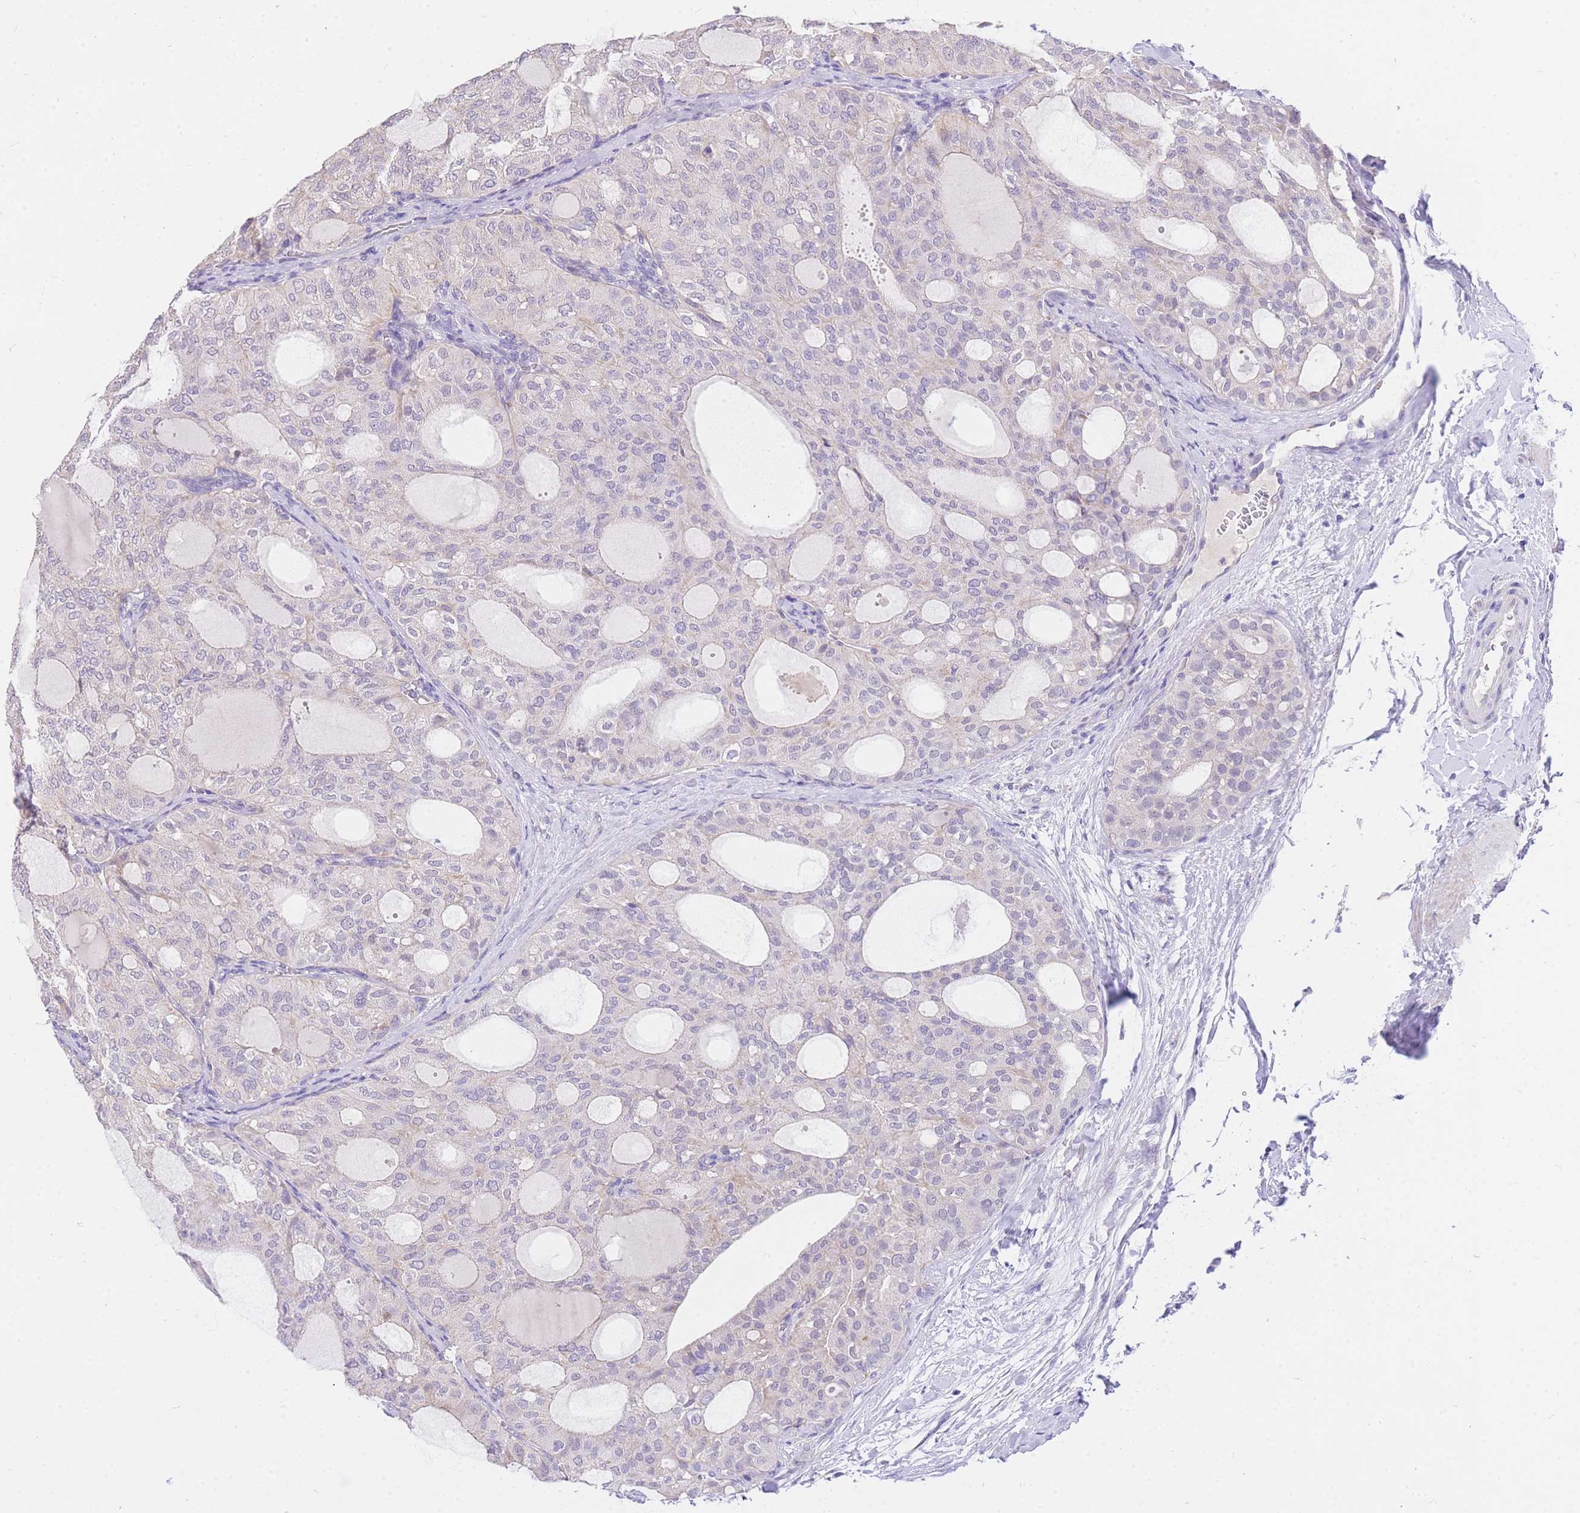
{"staining": {"intensity": "negative", "quantity": "none", "location": "none"}, "tissue": "thyroid cancer", "cell_type": "Tumor cells", "image_type": "cancer", "snomed": [{"axis": "morphology", "description": "Follicular adenoma carcinoma, NOS"}, {"axis": "topography", "description": "Thyroid gland"}], "caption": "This is an IHC histopathology image of thyroid follicular adenoma carcinoma. There is no positivity in tumor cells.", "gene": "C2orf88", "patient": {"sex": "male", "age": 75}}